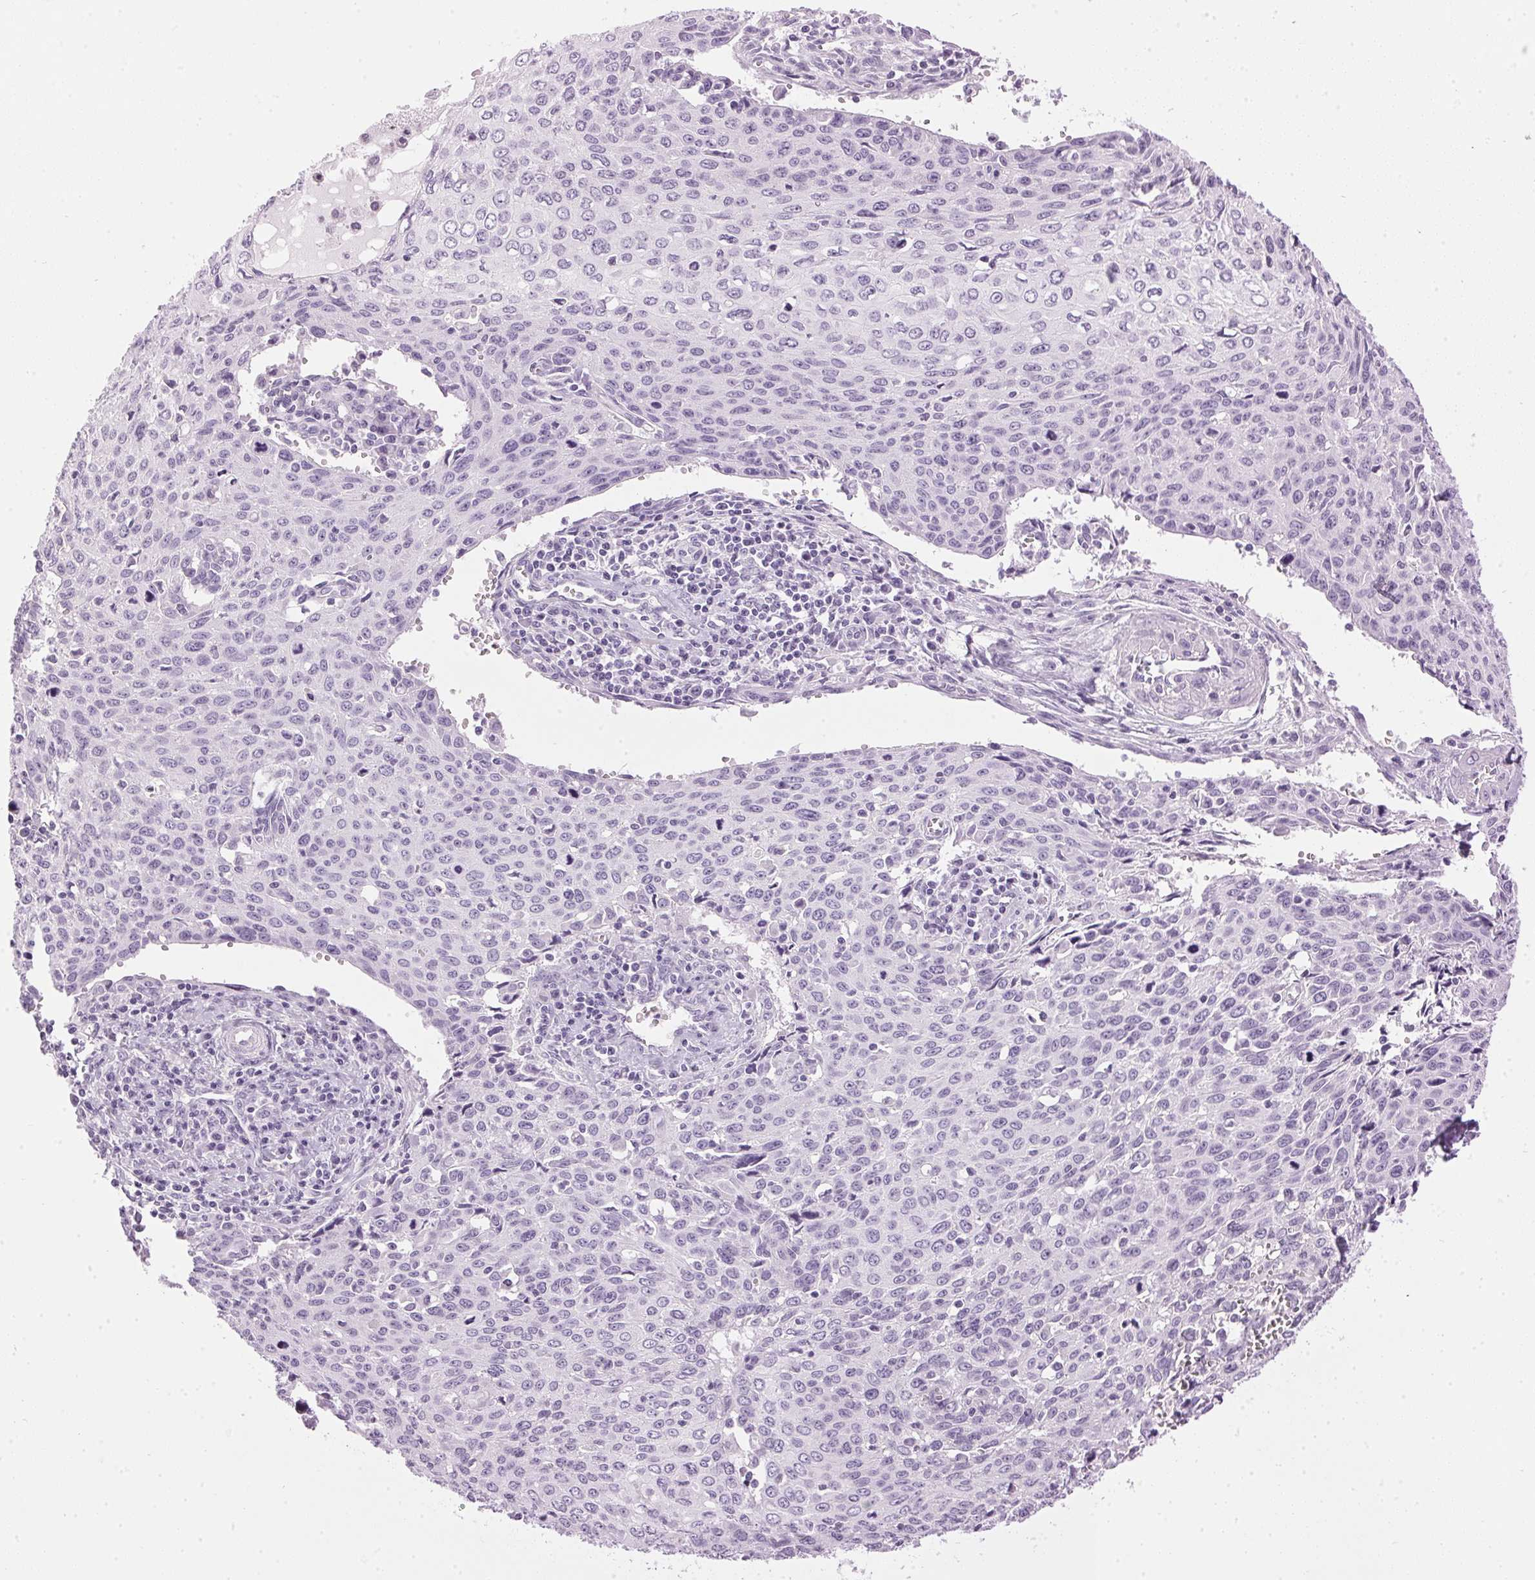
{"staining": {"intensity": "negative", "quantity": "none", "location": "none"}, "tissue": "cervical cancer", "cell_type": "Tumor cells", "image_type": "cancer", "snomed": [{"axis": "morphology", "description": "Squamous cell carcinoma, NOS"}, {"axis": "topography", "description": "Cervix"}], "caption": "Squamous cell carcinoma (cervical) was stained to show a protein in brown. There is no significant staining in tumor cells.", "gene": "SP7", "patient": {"sex": "female", "age": 38}}